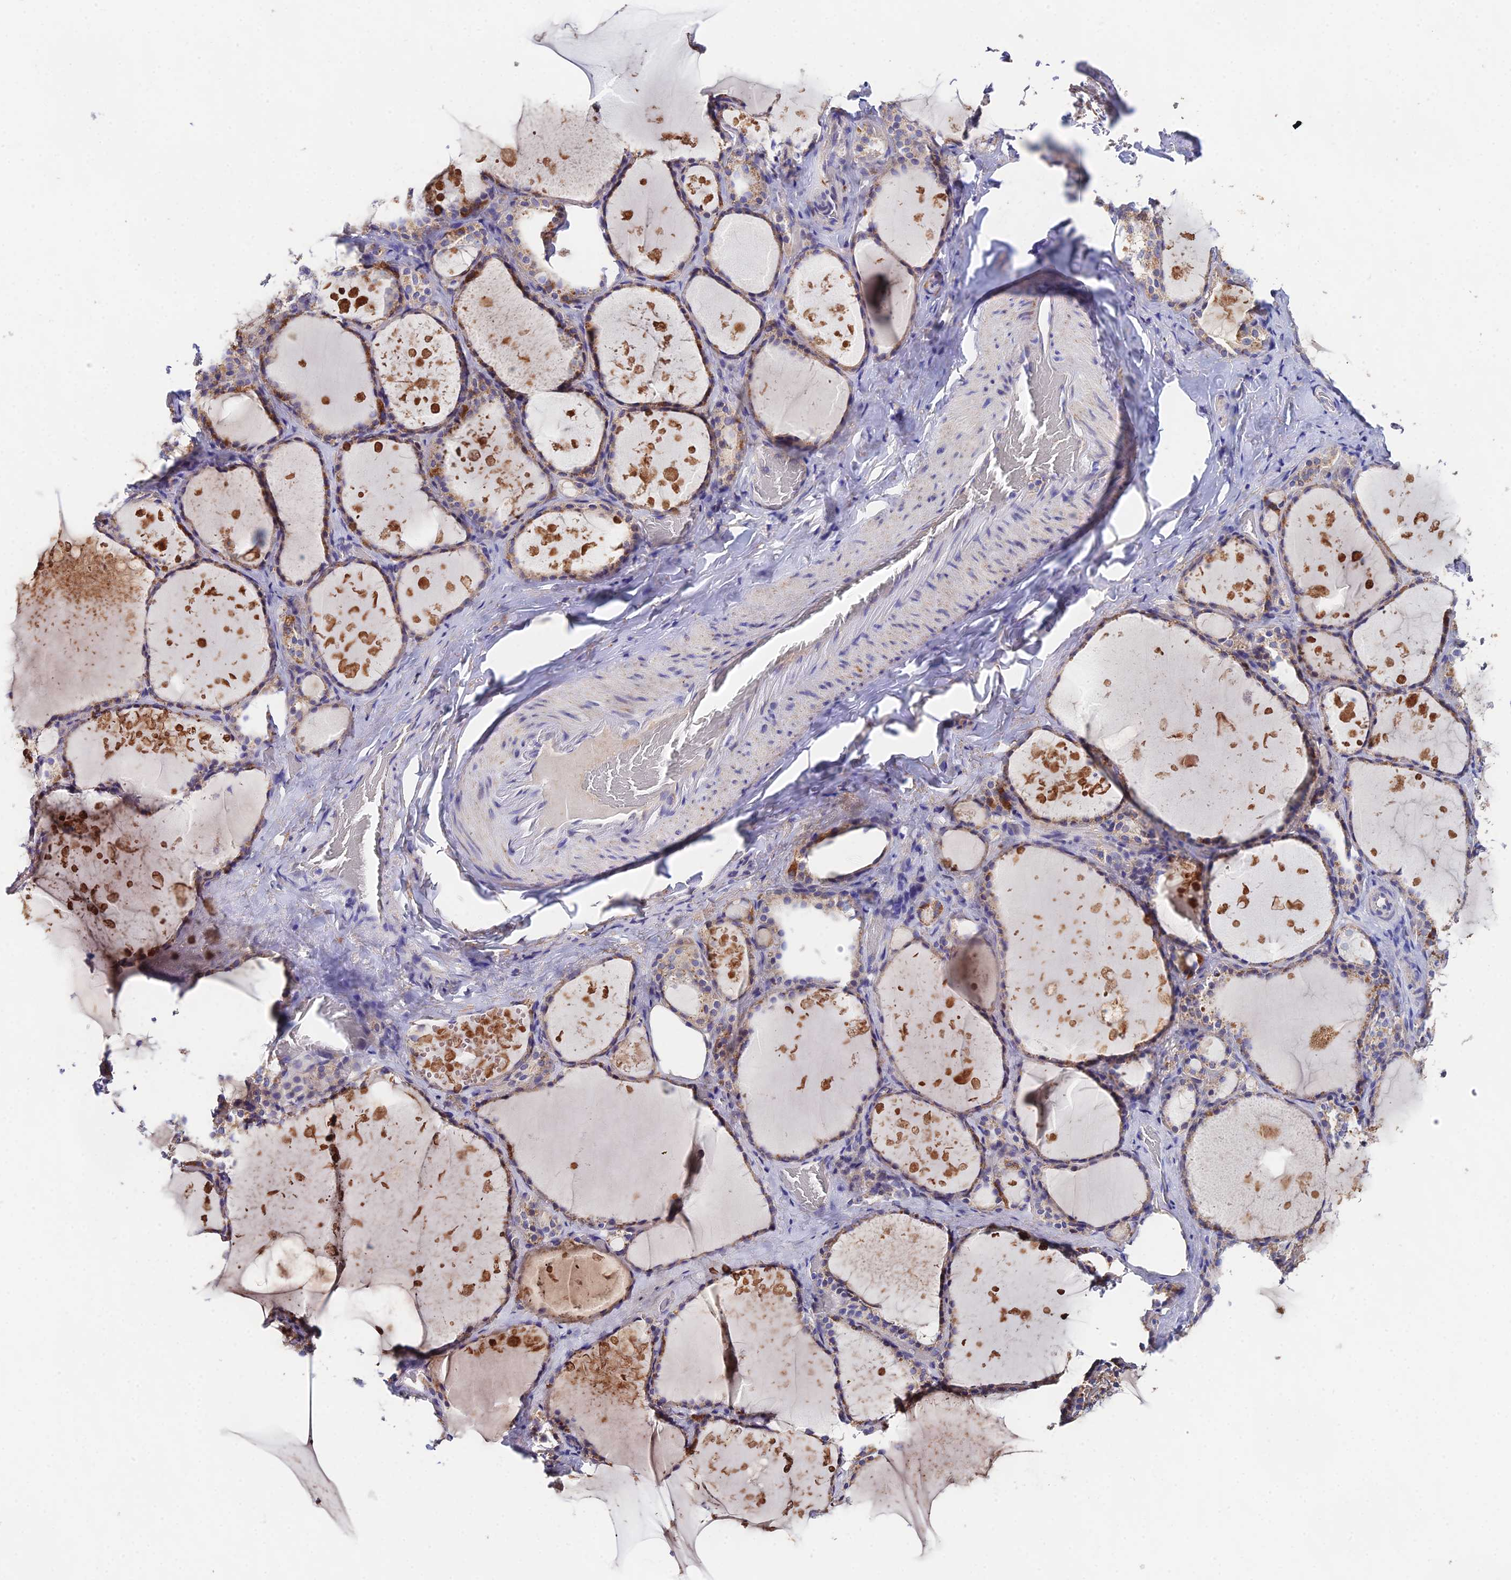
{"staining": {"intensity": "strong", "quantity": "25%-75%", "location": "cytoplasmic/membranous"}, "tissue": "thyroid gland", "cell_type": "Glandular cells", "image_type": "normal", "snomed": [{"axis": "morphology", "description": "Normal tissue, NOS"}, {"axis": "topography", "description": "Thyroid gland"}], "caption": "Immunohistochemical staining of unremarkable human thyroid gland exhibits strong cytoplasmic/membranous protein staining in approximately 25%-75% of glandular cells.", "gene": "PPP2R2A", "patient": {"sex": "male", "age": 61}}